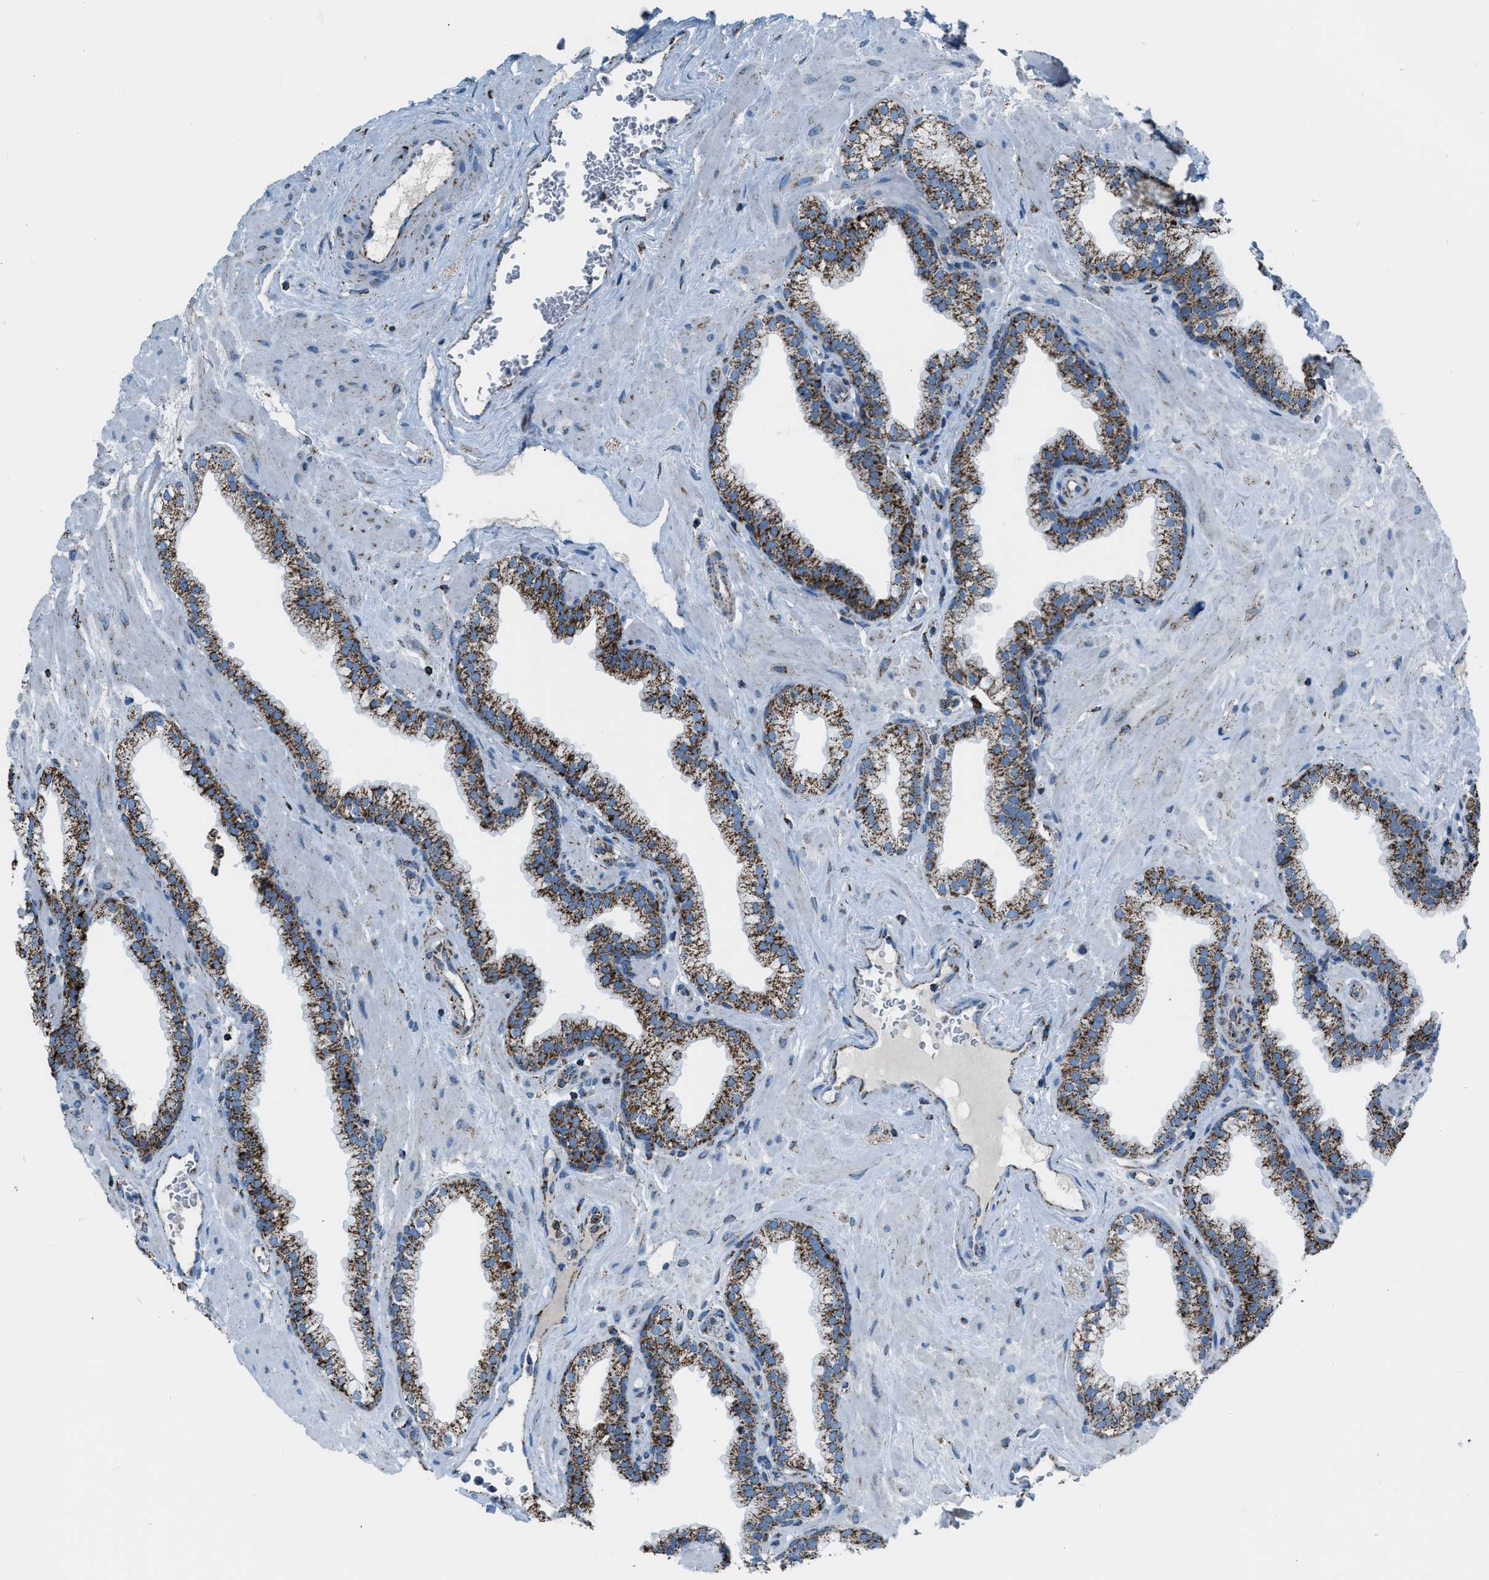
{"staining": {"intensity": "strong", "quantity": ">75%", "location": "cytoplasmic/membranous"}, "tissue": "prostate", "cell_type": "Glandular cells", "image_type": "normal", "snomed": [{"axis": "morphology", "description": "Normal tissue, NOS"}, {"axis": "morphology", "description": "Urothelial carcinoma, Low grade"}, {"axis": "topography", "description": "Urinary bladder"}, {"axis": "topography", "description": "Prostate"}], "caption": "Glandular cells exhibit strong cytoplasmic/membranous staining in approximately >75% of cells in unremarkable prostate.", "gene": "MDH2", "patient": {"sex": "male", "age": 60}}